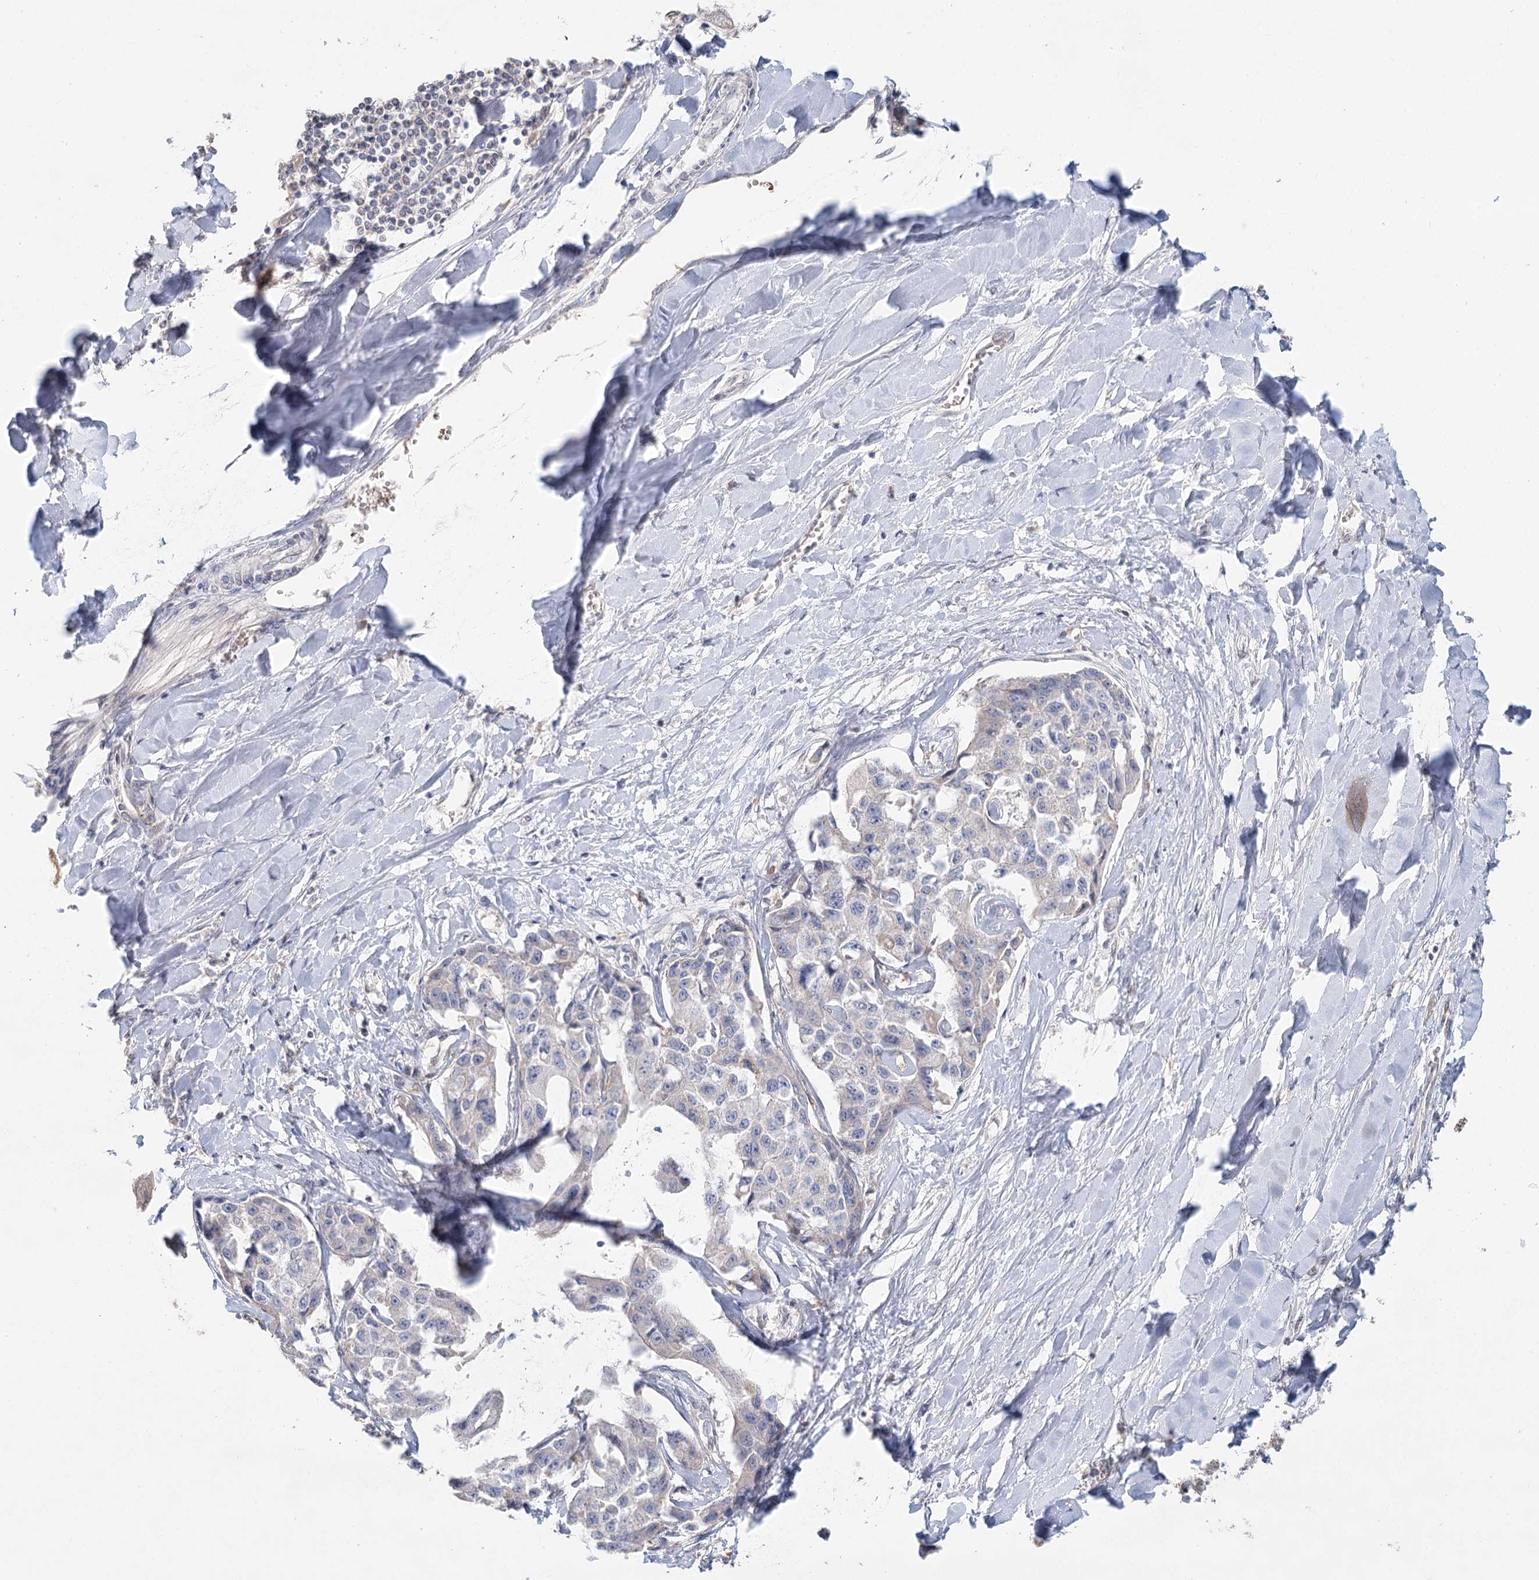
{"staining": {"intensity": "negative", "quantity": "none", "location": "none"}, "tissue": "liver cancer", "cell_type": "Tumor cells", "image_type": "cancer", "snomed": [{"axis": "morphology", "description": "Cholangiocarcinoma"}, {"axis": "topography", "description": "Liver"}], "caption": "The micrograph displays no staining of tumor cells in liver cancer (cholangiocarcinoma).", "gene": "ARHGAP44", "patient": {"sex": "male", "age": 59}}